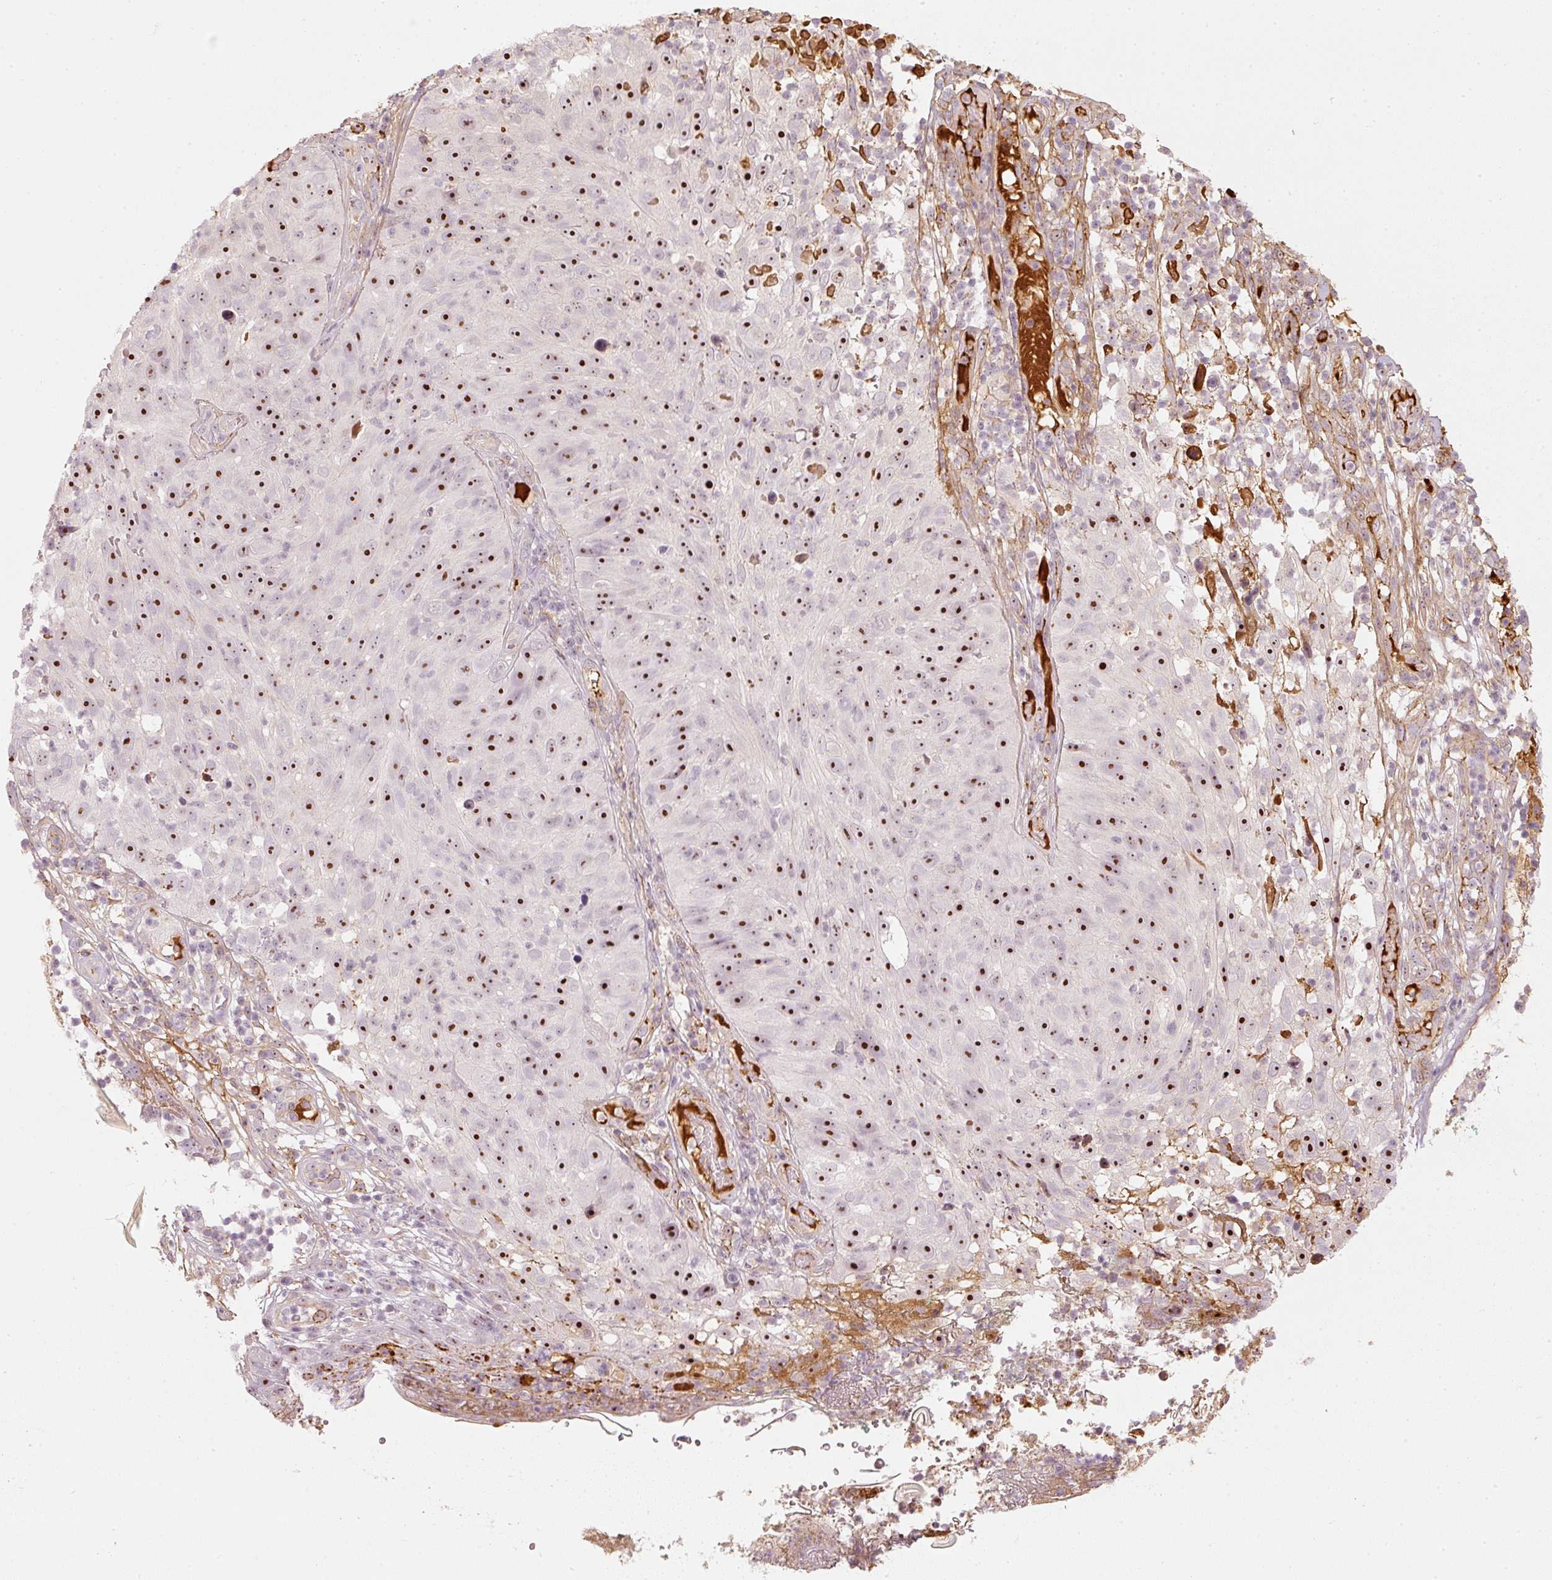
{"staining": {"intensity": "strong", "quantity": ">75%", "location": "nuclear"}, "tissue": "skin cancer", "cell_type": "Tumor cells", "image_type": "cancer", "snomed": [{"axis": "morphology", "description": "Squamous cell carcinoma, NOS"}, {"axis": "topography", "description": "Skin"}], "caption": "Protein analysis of skin cancer (squamous cell carcinoma) tissue exhibits strong nuclear positivity in approximately >75% of tumor cells.", "gene": "VCAM1", "patient": {"sex": "female", "age": 87}}